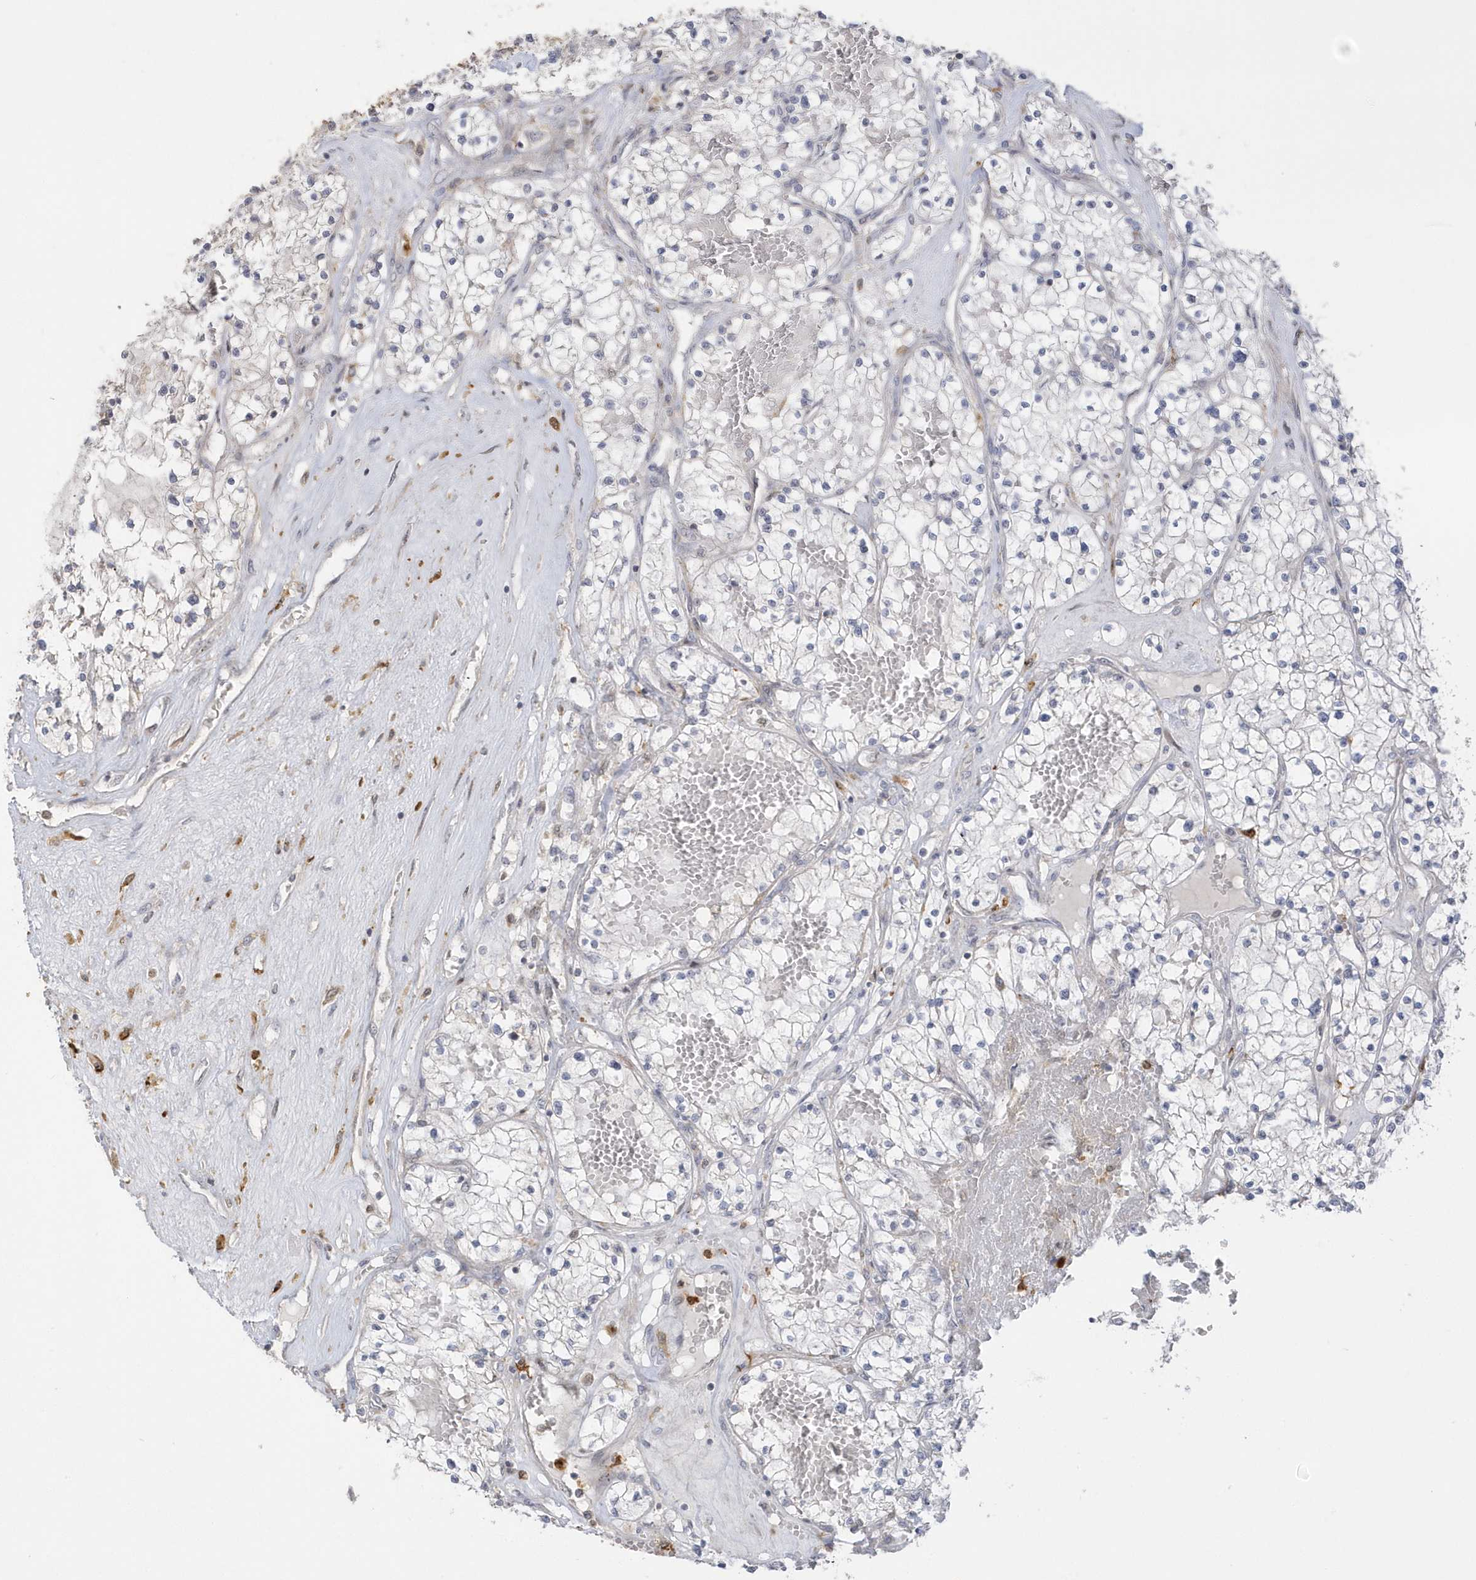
{"staining": {"intensity": "negative", "quantity": "none", "location": "none"}, "tissue": "renal cancer", "cell_type": "Tumor cells", "image_type": "cancer", "snomed": [{"axis": "morphology", "description": "Normal tissue, NOS"}, {"axis": "morphology", "description": "Adenocarcinoma, NOS"}, {"axis": "topography", "description": "Kidney"}], "caption": "High magnification brightfield microscopy of renal cancer (adenocarcinoma) stained with DAB (brown) and counterstained with hematoxylin (blue): tumor cells show no significant expression.", "gene": "NAF1", "patient": {"sex": "male", "age": 68}}